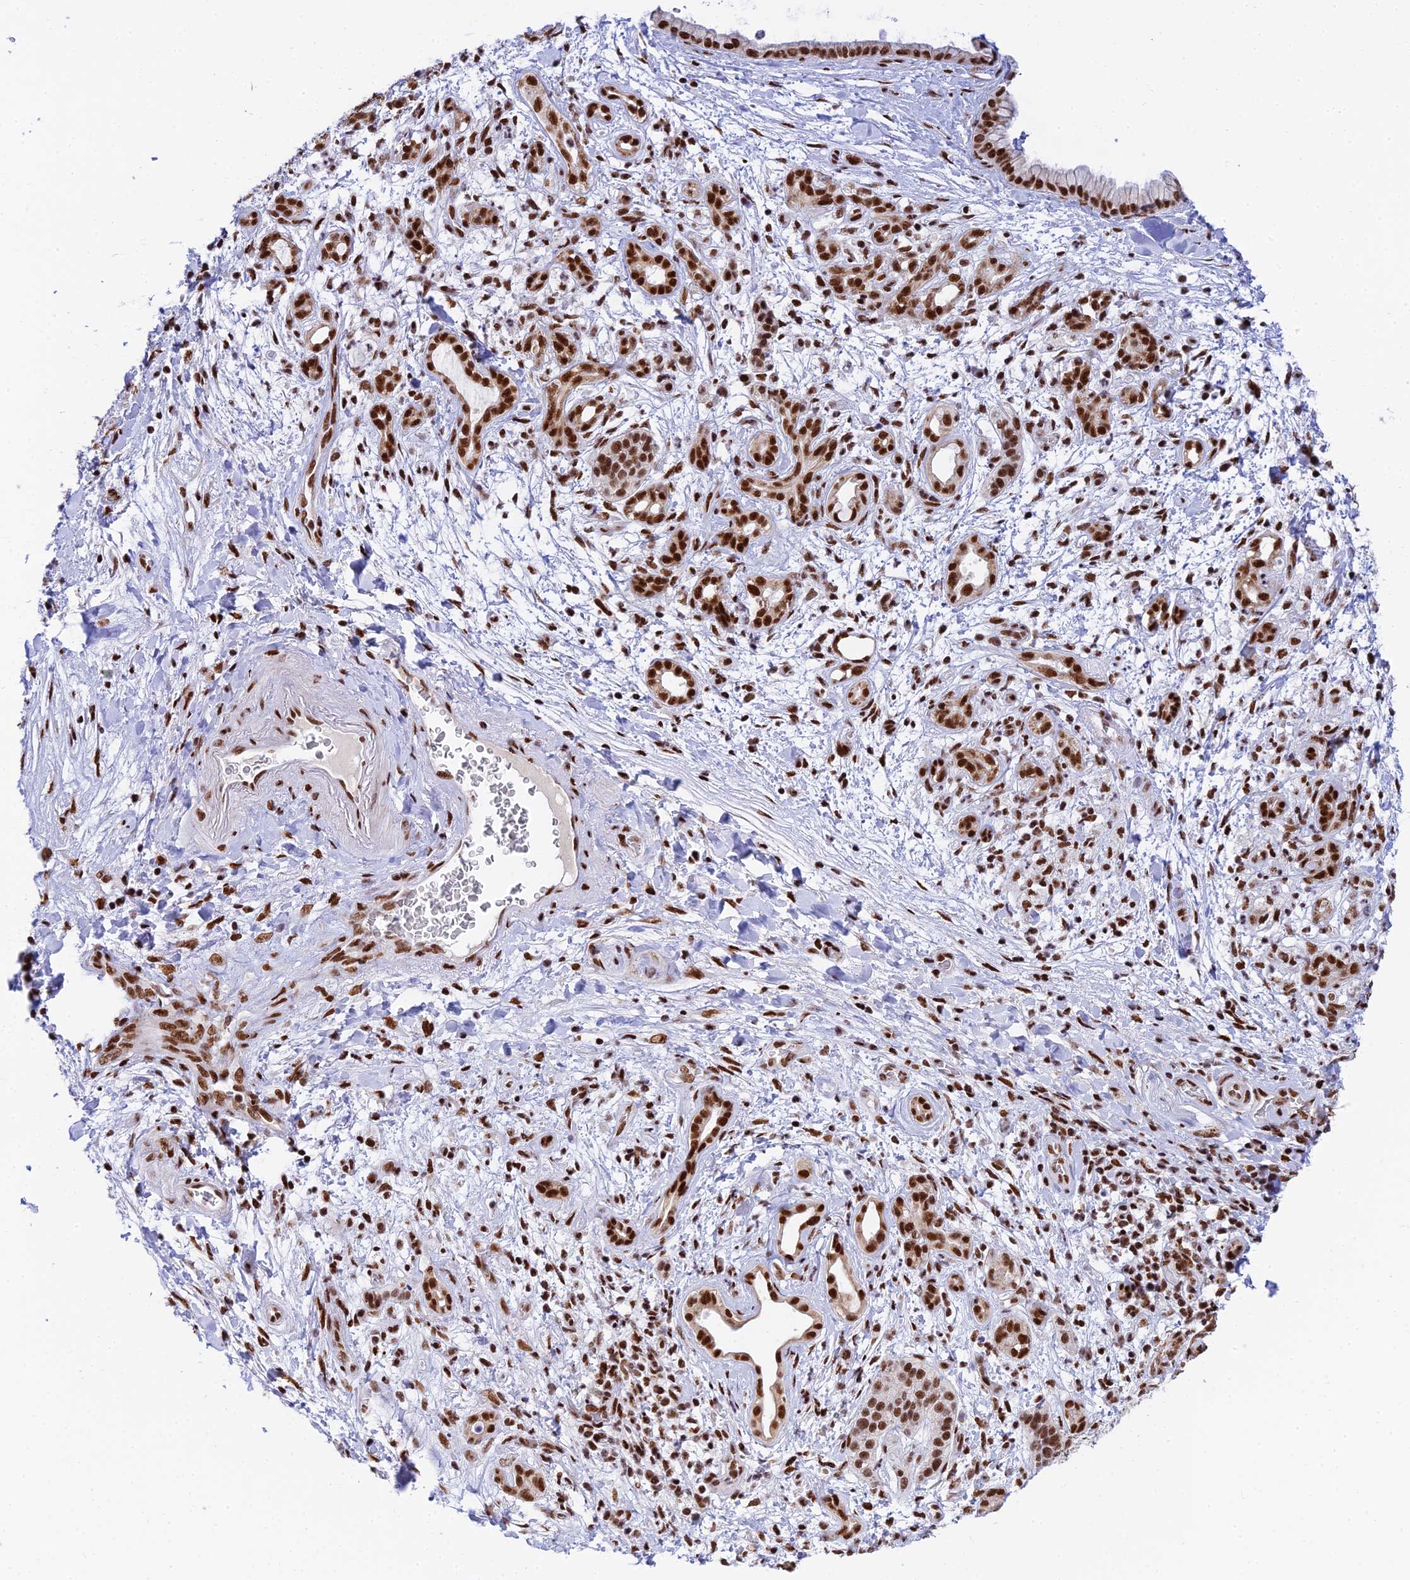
{"staining": {"intensity": "strong", "quantity": ">75%", "location": "nuclear"}, "tissue": "pancreatic cancer", "cell_type": "Tumor cells", "image_type": "cancer", "snomed": [{"axis": "morphology", "description": "Adenocarcinoma, NOS"}, {"axis": "topography", "description": "Pancreas"}], "caption": "A brown stain labels strong nuclear positivity of a protein in pancreatic cancer tumor cells. The protein is stained brown, and the nuclei are stained in blue (DAB IHC with brightfield microscopy, high magnification).", "gene": "USP22", "patient": {"sex": "female", "age": 78}}